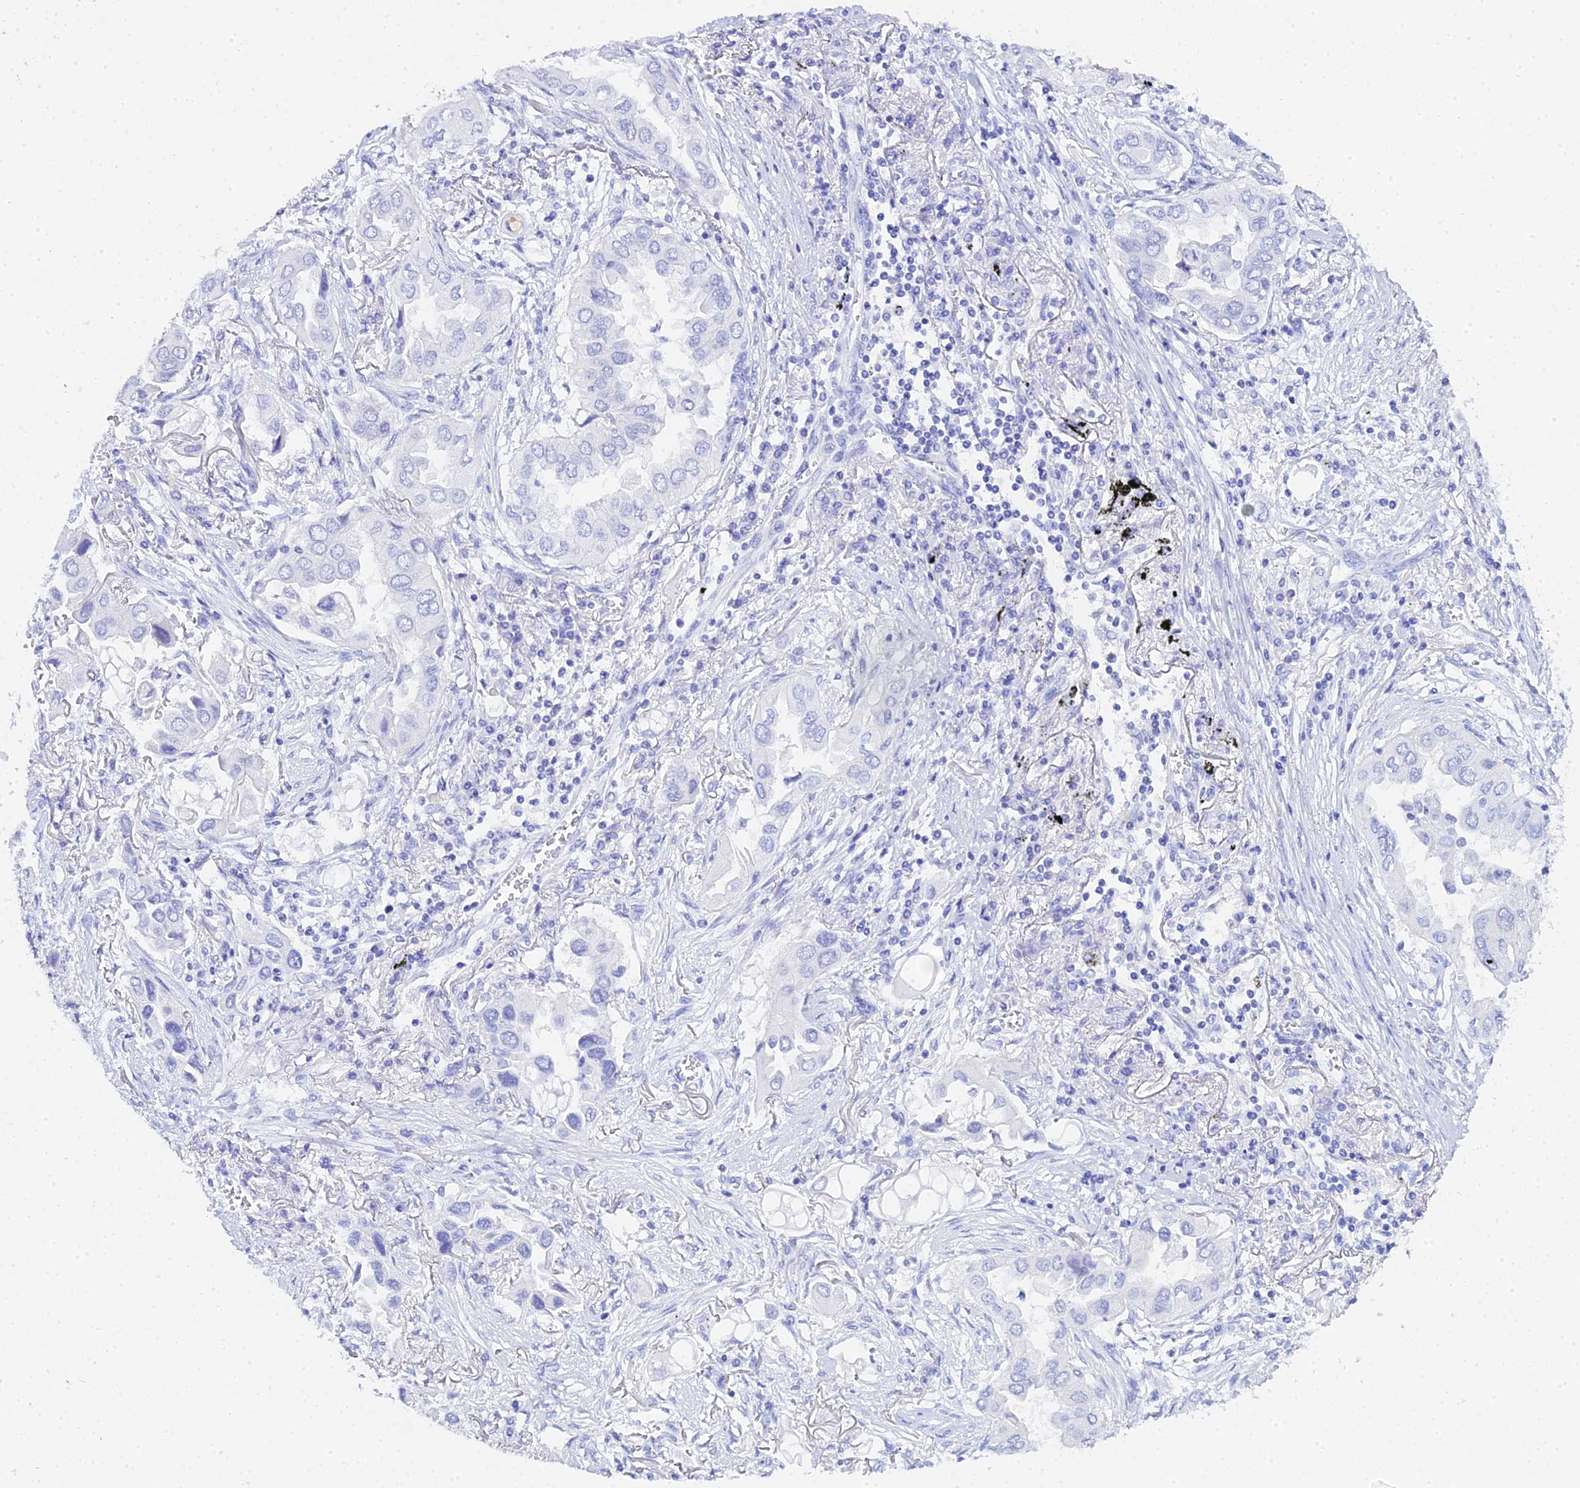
{"staining": {"intensity": "negative", "quantity": "none", "location": "none"}, "tissue": "lung cancer", "cell_type": "Tumor cells", "image_type": "cancer", "snomed": [{"axis": "morphology", "description": "Adenocarcinoma, NOS"}, {"axis": "topography", "description": "Lung"}], "caption": "DAB (3,3'-diaminobenzidine) immunohistochemical staining of lung adenocarcinoma shows no significant expression in tumor cells.", "gene": "CELA3A", "patient": {"sex": "female", "age": 76}}